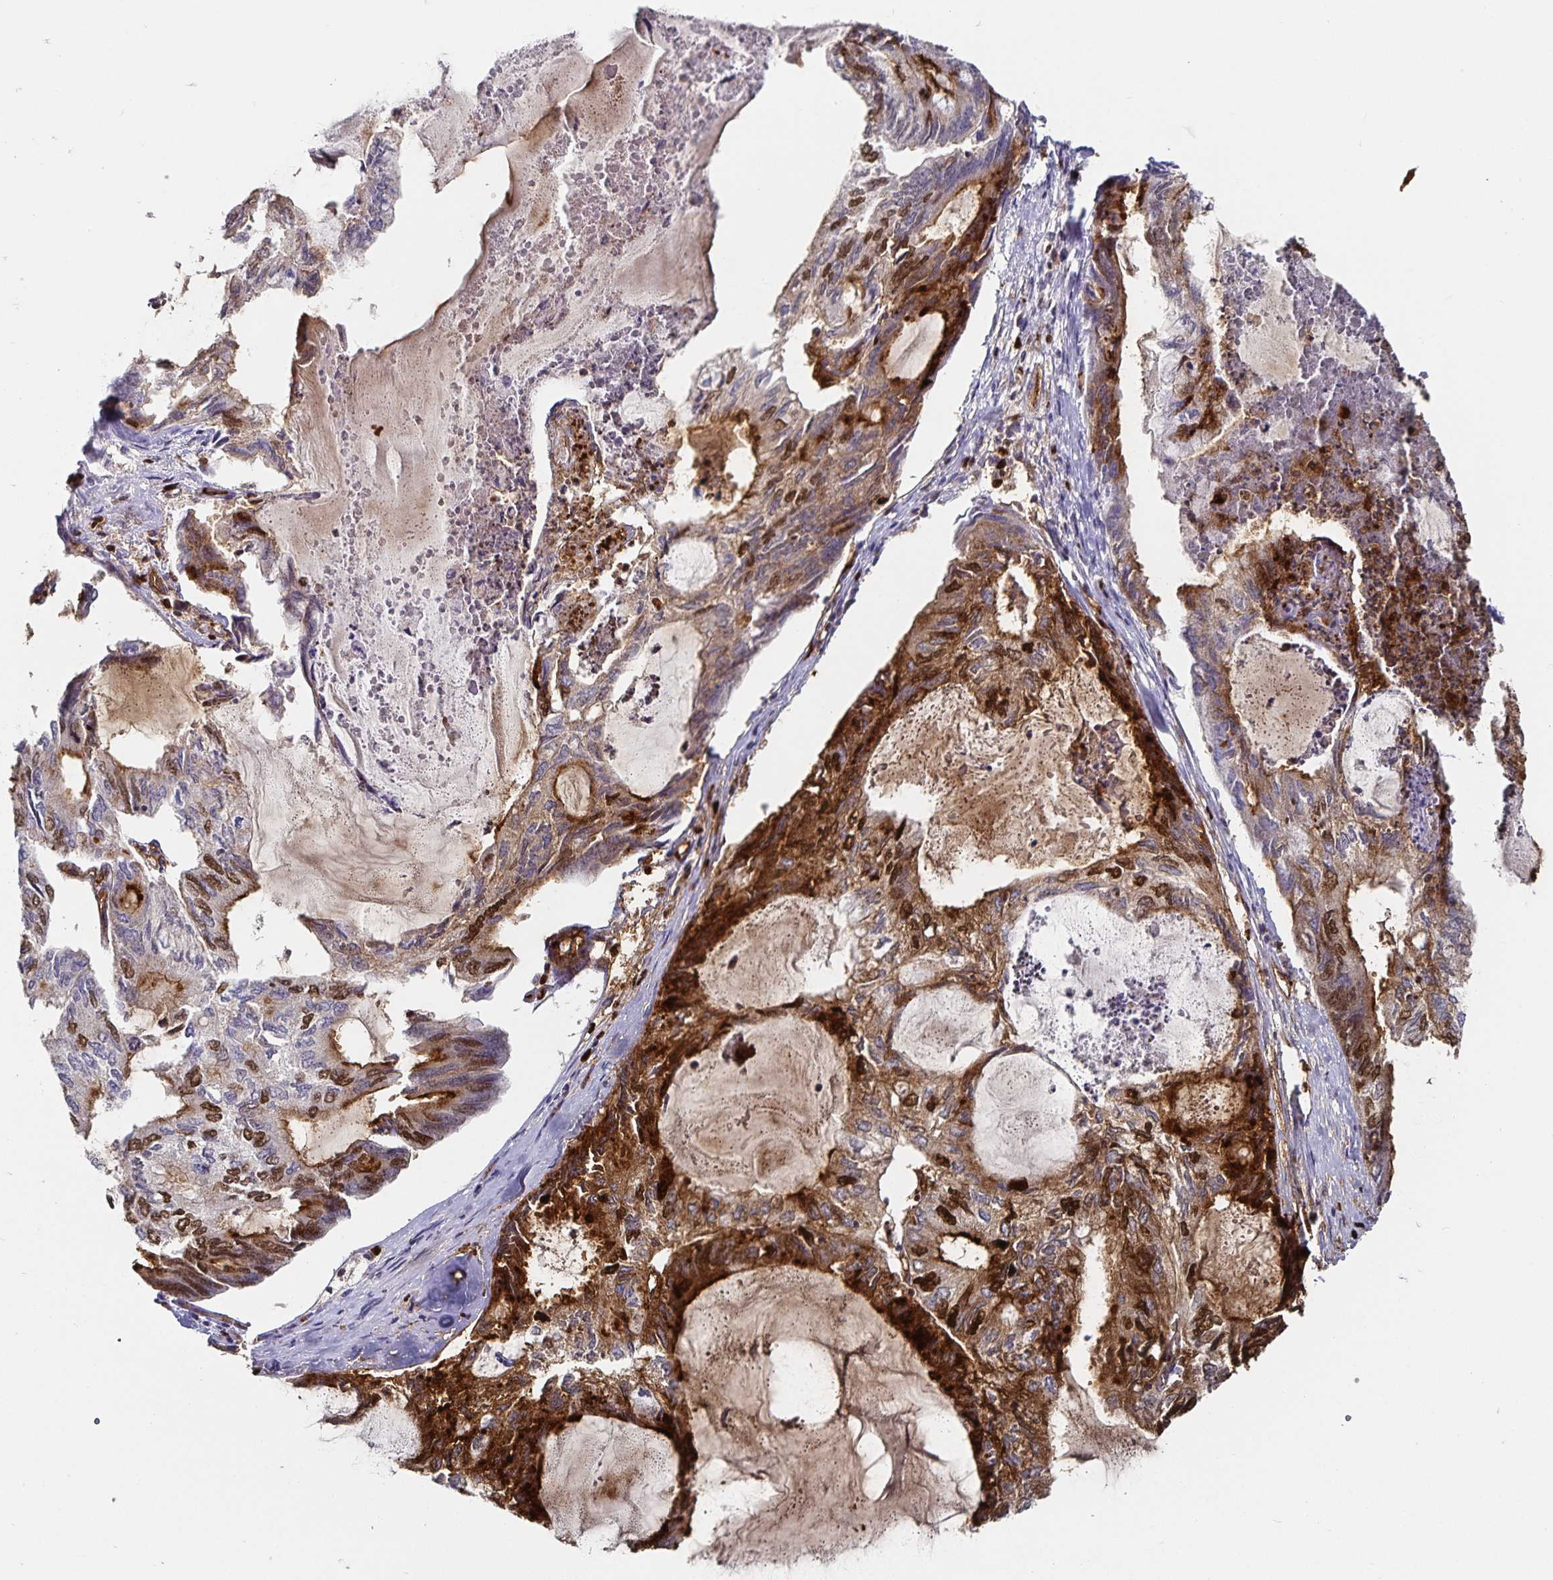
{"staining": {"intensity": "strong", "quantity": "25%-75%", "location": "cytoplasmic/membranous"}, "tissue": "endometrial cancer", "cell_type": "Tumor cells", "image_type": "cancer", "snomed": [{"axis": "morphology", "description": "Adenocarcinoma, NOS"}, {"axis": "topography", "description": "Endometrium"}], "caption": "Protein expression analysis of human endometrial adenocarcinoma reveals strong cytoplasmic/membranous positivity in about 25%-75% of tumor cells. (IHC, brightfield microscopy, high magnification).", "gene": "PODXL", "patient": {"sex": "female", "age": 80}}